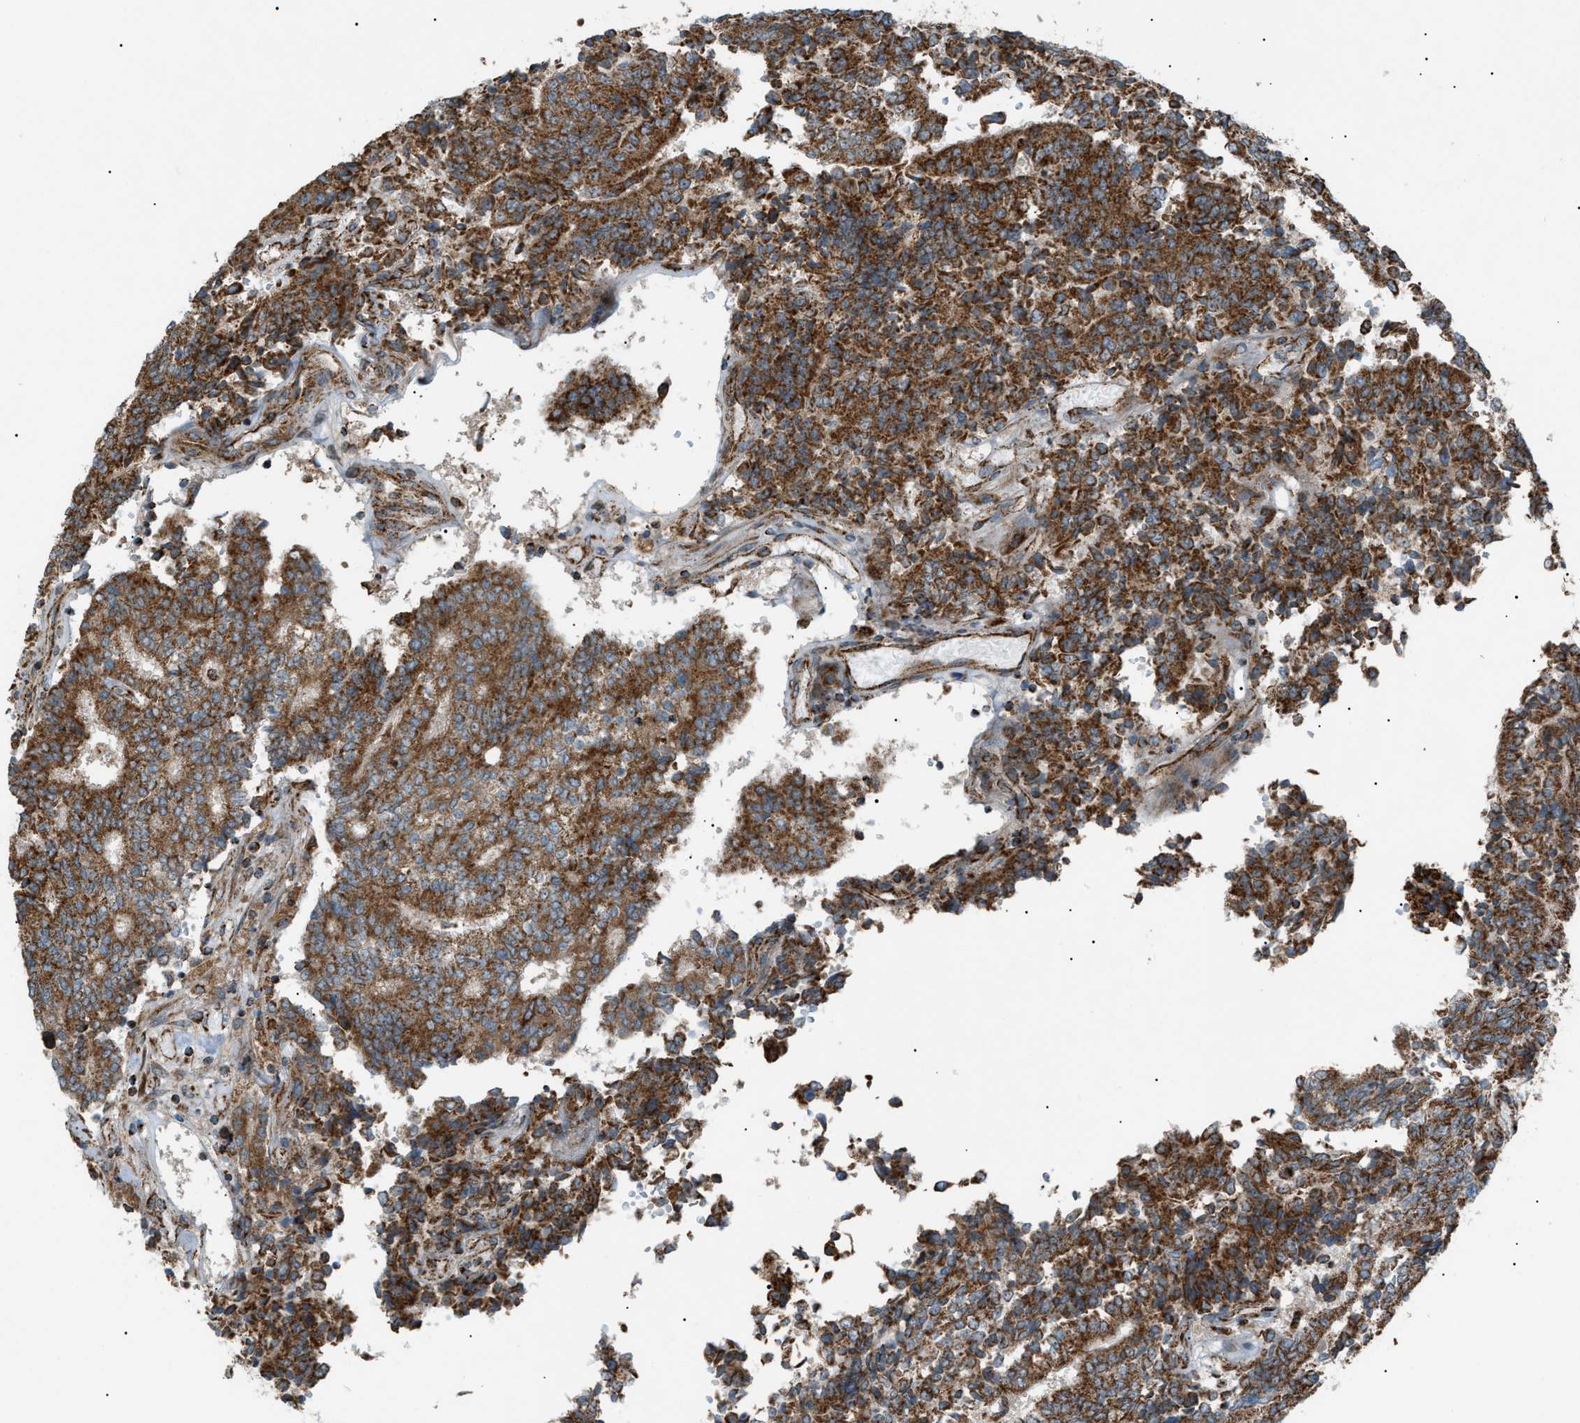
{"staining": {"intensity": "strong", "quantity": ">75%", "location": "cytoplasmic/membranous"}, "tissue": "prostate cancer", "cell_type": "Tumor cells", "image_type": "cancer", "snomed": [{"axis": "morphology", "description": "Normal tissue, NOS"}, {"axis": "morphology", "description": "Adenocarcinoma, High grade"}, {"axis": "topography", "description": "Prostate"}, {"axis": "topography", "description": "Seminal veicle"}], "caption": "The photomicrograph shows a brown stain indicating the presence of a protein in the cytoplasmic/membranous of tumor cells in prostate high-grade adenocarcinoma. The staining is performed using DAB (3,3'-diaminobenzidine) brown chromogen to label protein expression. The nuclei are counter-stained blue using hematoxylin.", "gene": "C1GALT1C1", "patient": {"sex": "male", "age": 55}}